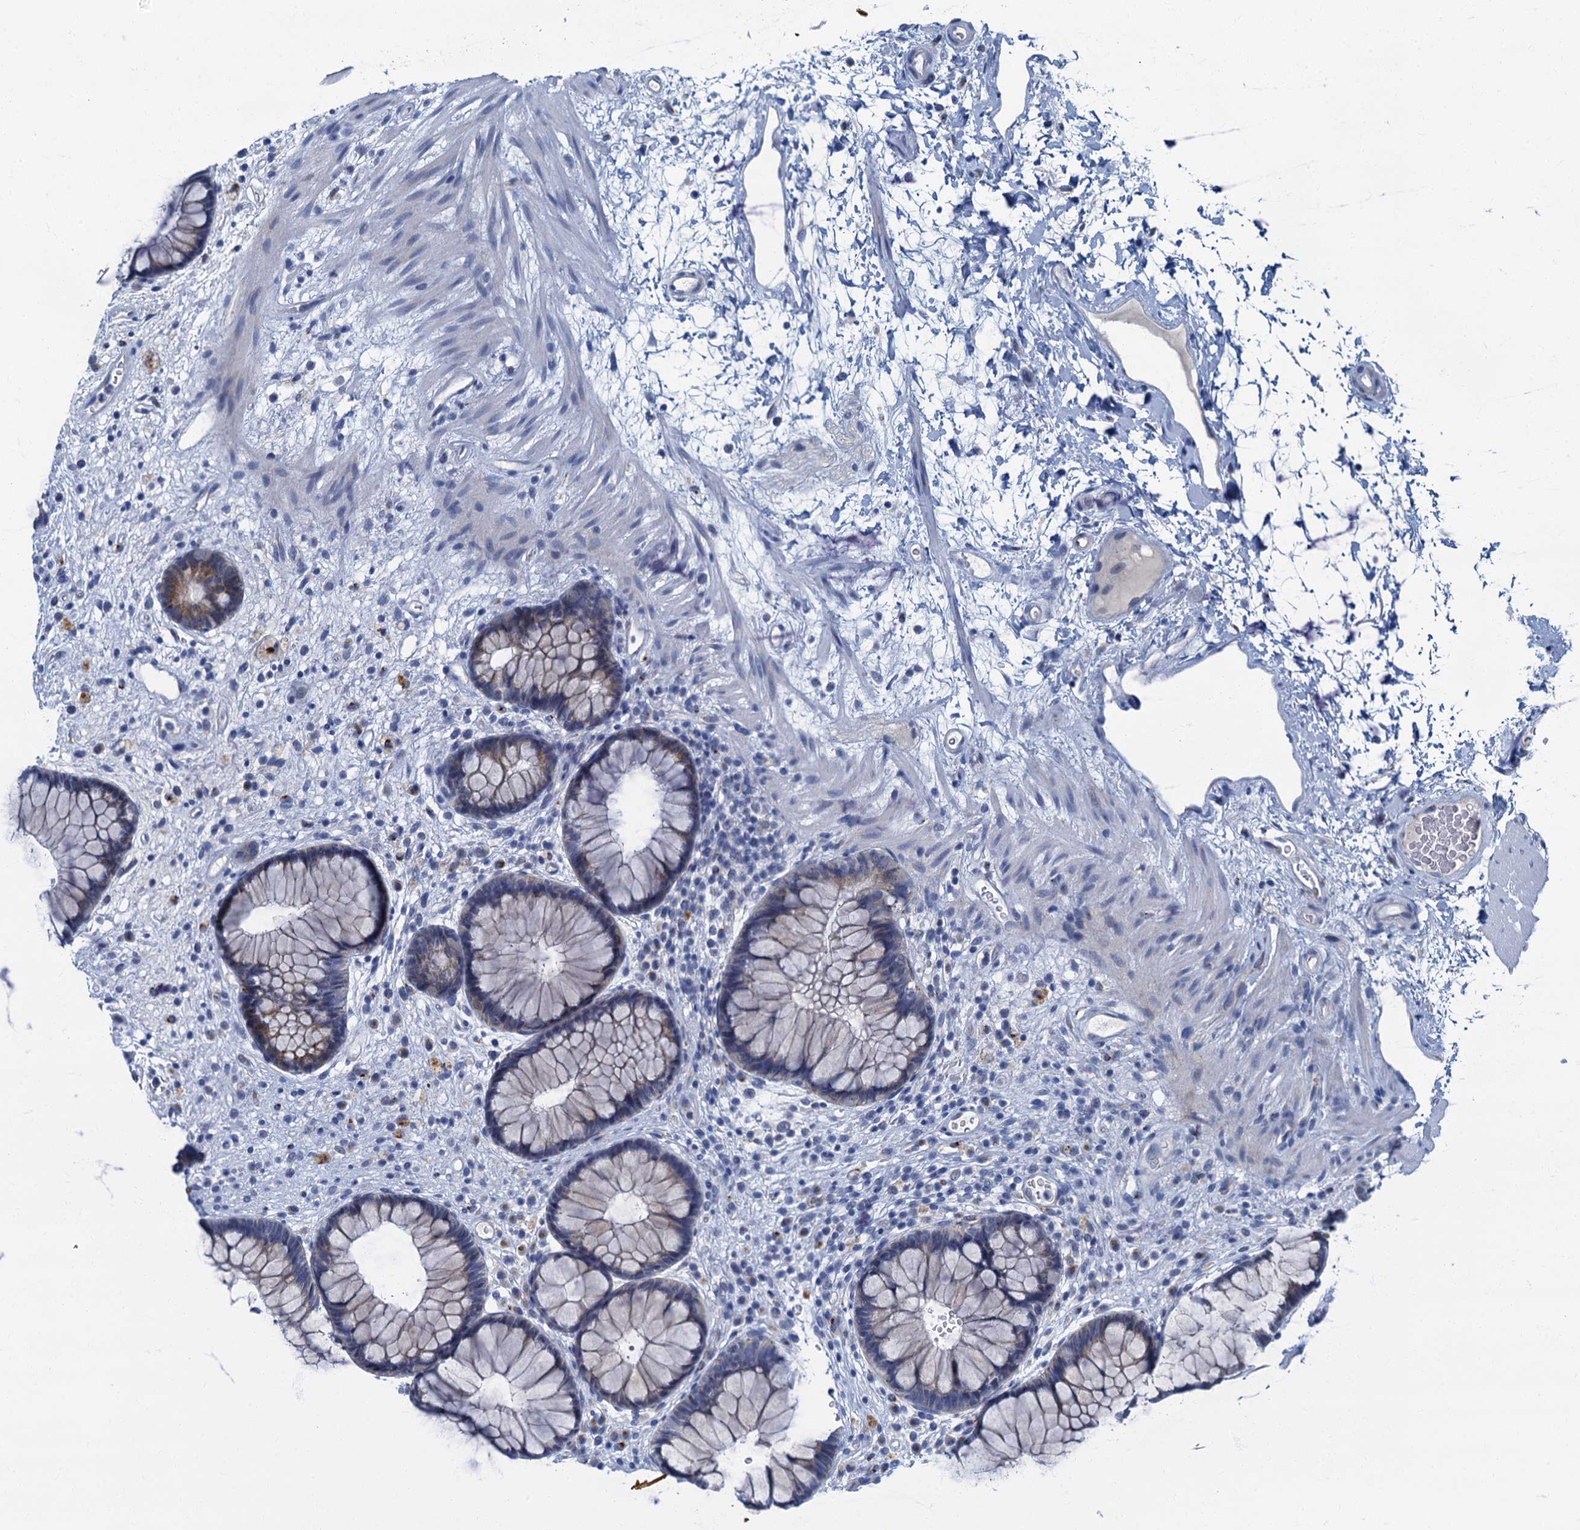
{"staining": {"intensity": "moderate", "quantity": "25%-75%", "location": "cytoplasmic/membranous"}, "tissue": "rectum", "cell_type": "Glandular cells", "image_type": "normal", "snomed": [{"axis": "morphology", "description": "Normal tissue, NOS"}, {"axis": "topography", "description": "Rectum"}], "caption": "IHC image of normal rectum stained for a protein (brown), which demonstrates medium levels of moderate cytoplasmic/membranous expression in about 25%-75% of glandular cells.", "gene": "LYPD3", "patient": {"sex": "male", "age": 51}}